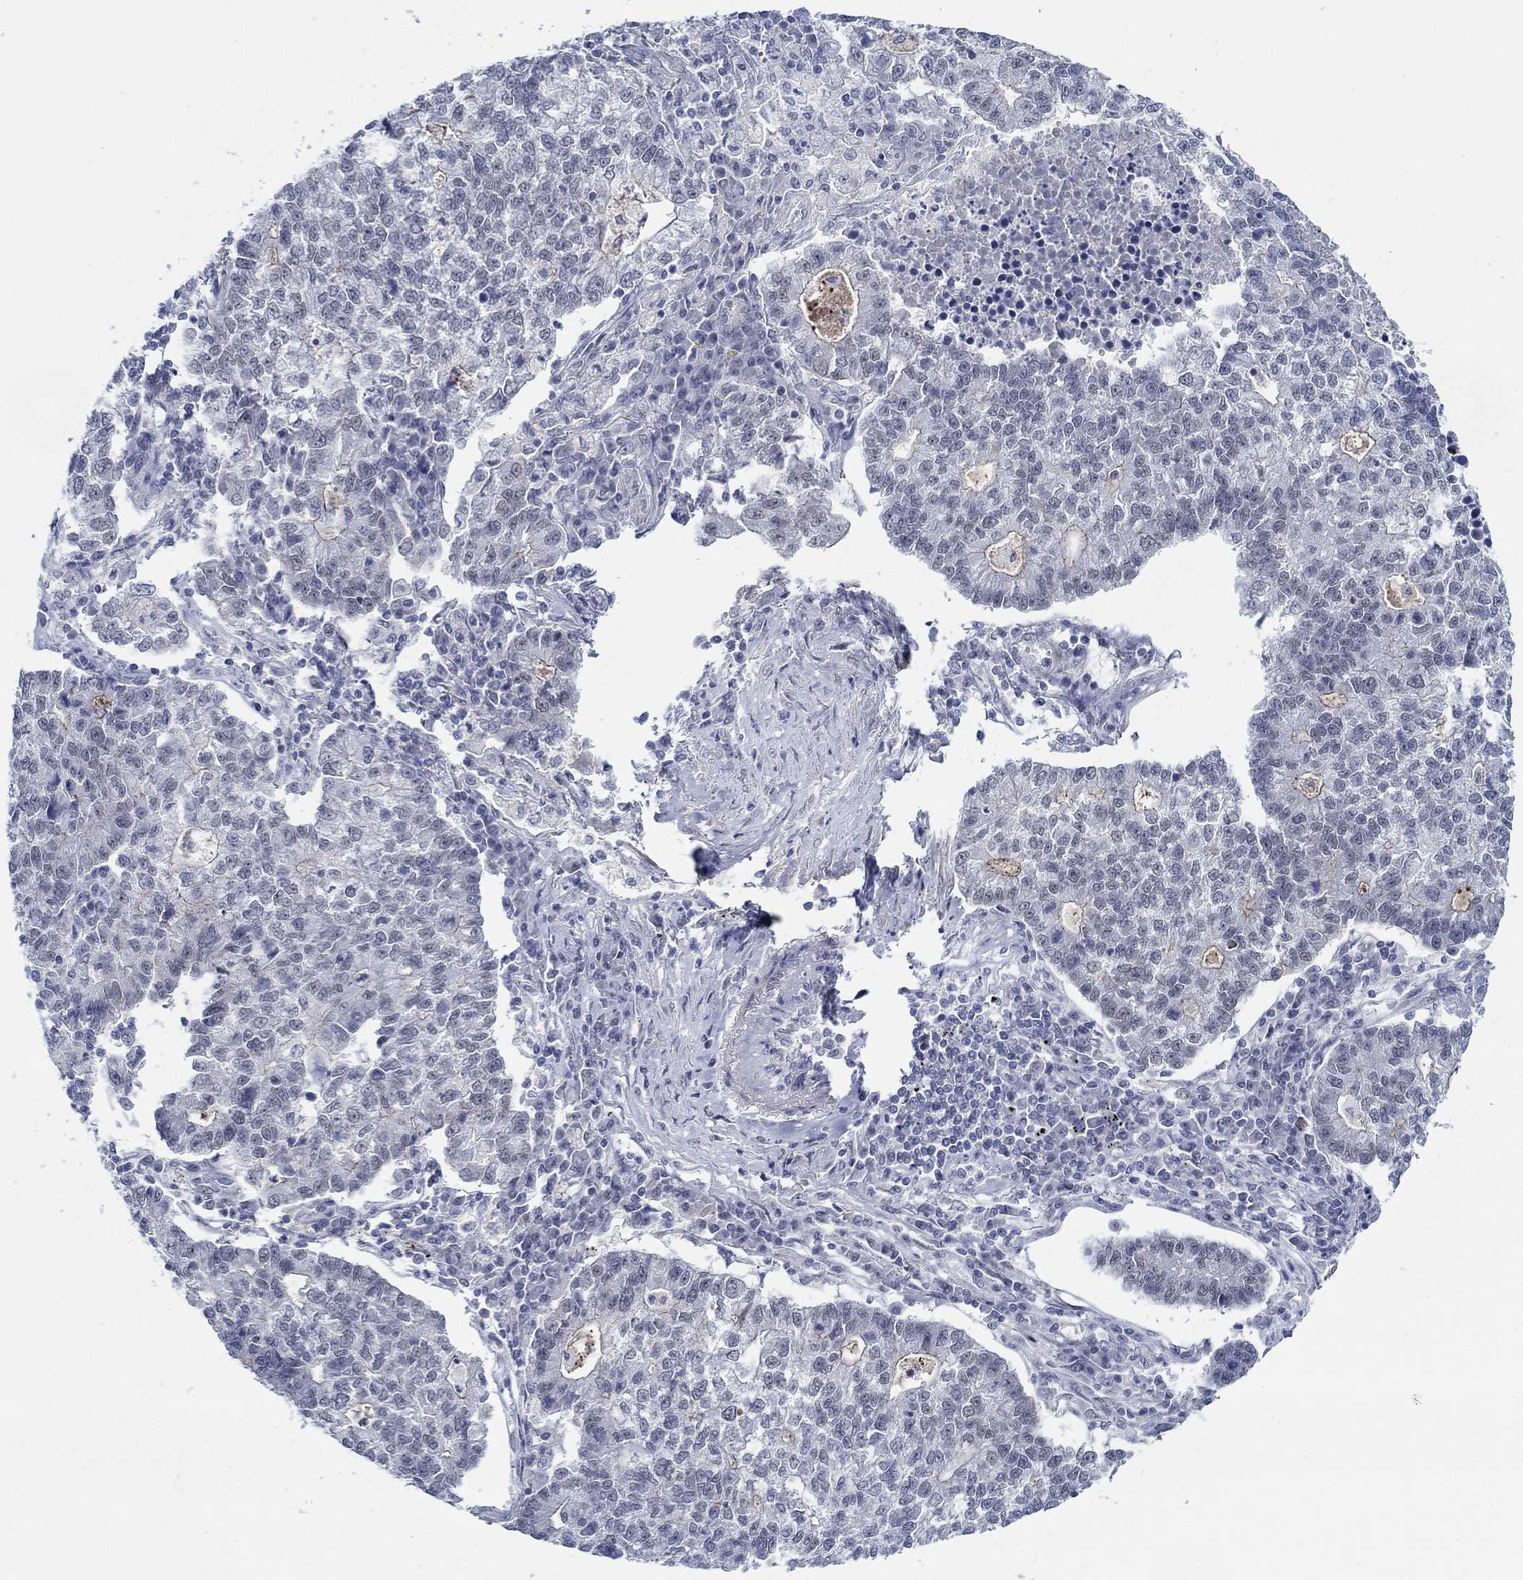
{"staining": {"intensity": "weak", "quantity": "<25%", "location": "cytoplasmic/membranous"}, "tissue": "lung cancer", "cell_type": "Tumor cells", "image_type": "cancer", "snomed": [{"axis": "morphology", "description": "Adenocarcinoma, NOS"}, {"axis": "topography", "description": "Lung"}], "caption": "The micrograph shows no significant staining in tumor cells of lung adenocarcinoma. The staining is performed using DAB (3,3'-diaminobenzidine) brown chromogen with nuclei counter-stained in using hematoxylin.", "gene": "SLC34A1", "patient": {"sex": "male", "age": 57}}